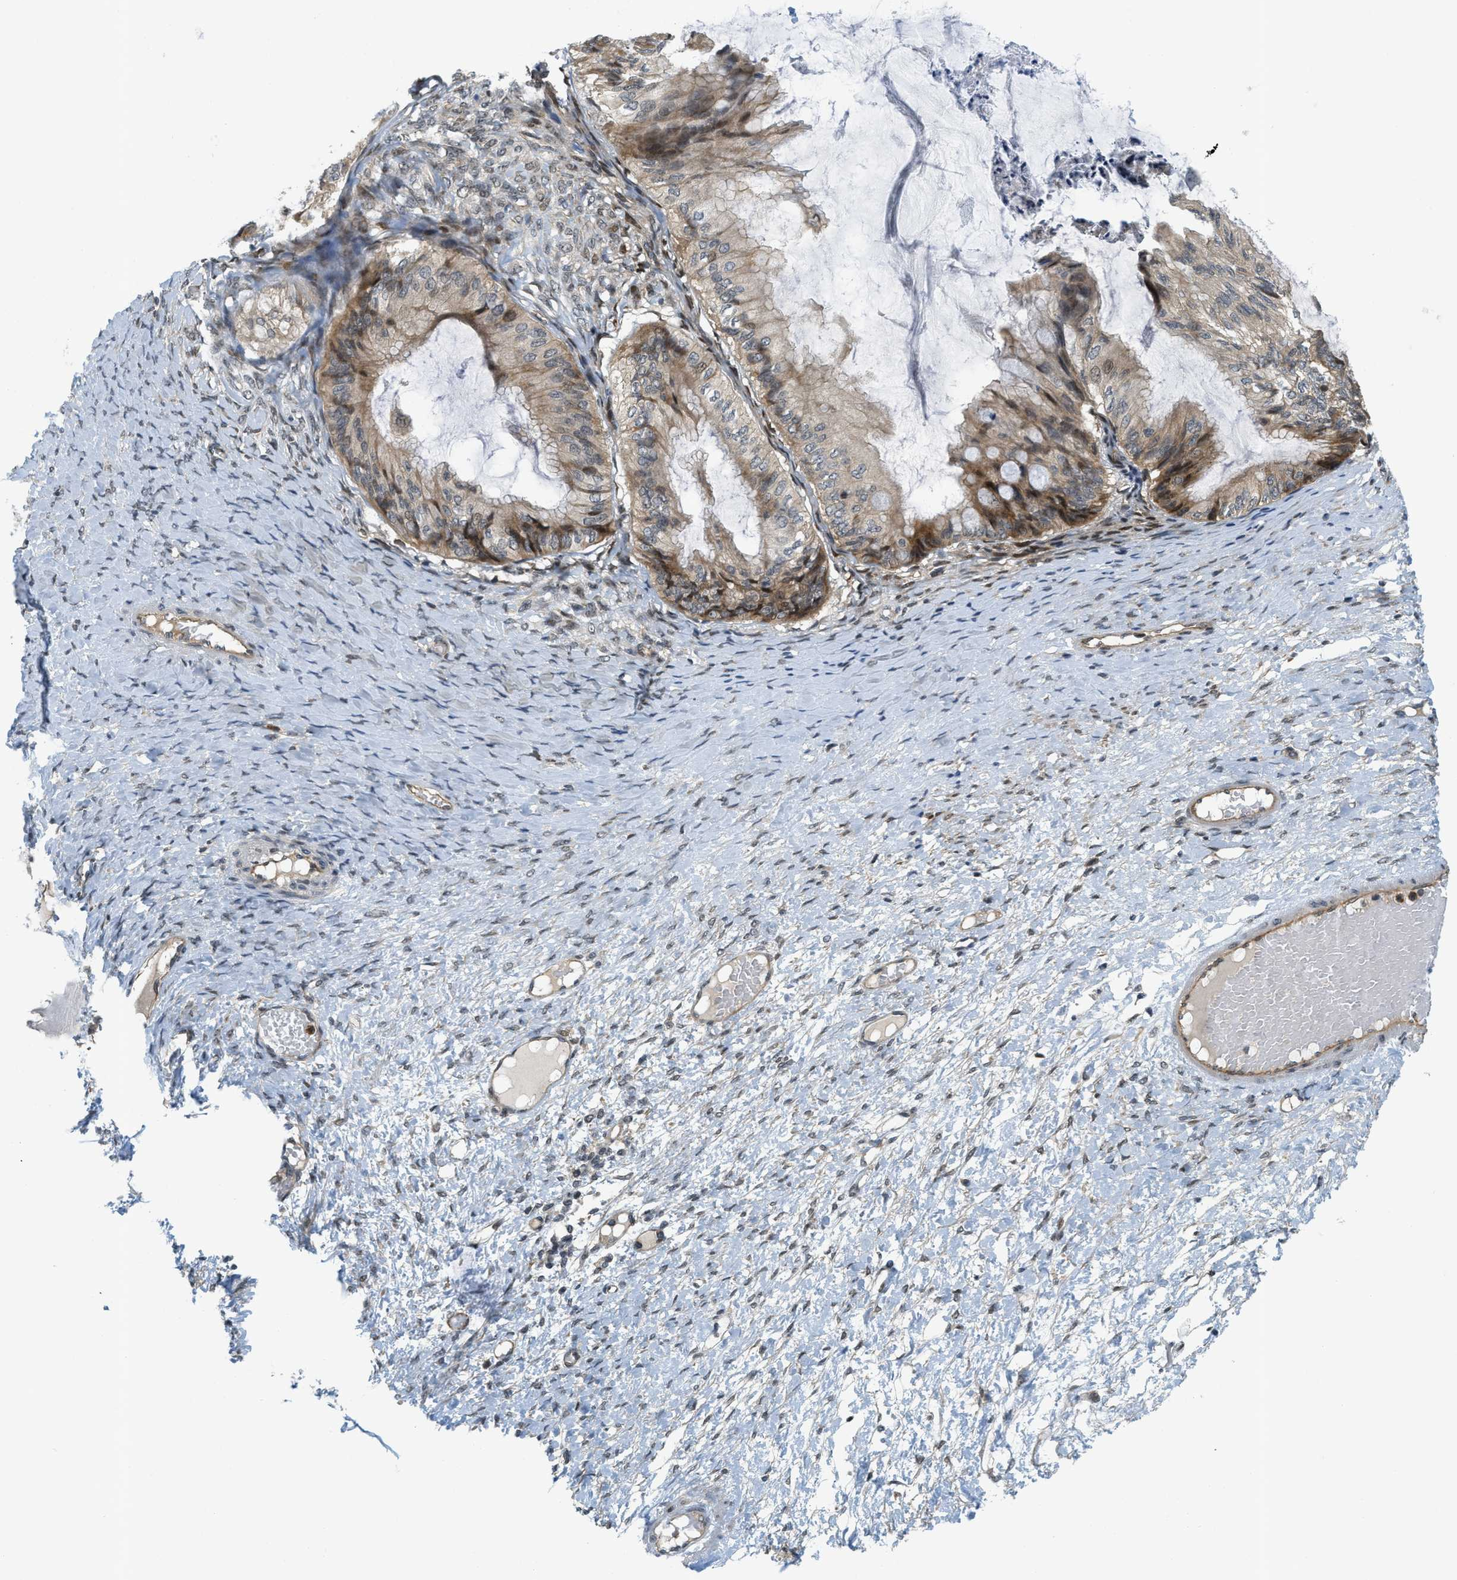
{"staining": {"intensity": "moderate", "quantity": ">75%", "location": "cytoplasmic/membranous,nuclear"}, "tissue": "ovarian cancer", "cell_type": "Tumor cells", "image_type": "cancer", "snomed": [{"axis": "morphology", "description": "Cystadenocarcinoma, mucinous, NOS"}, {"axis": "topography", "description": "Ovary"}], "caption": "Human ovarian cancer stained for a protein (brown) shows moderate cytoplasmic/membranous and nuclear positive positivity in approximately >75% of tumor cells.", "gene": "KMT2A", "patient": {"sex": "female", "age": 61}}